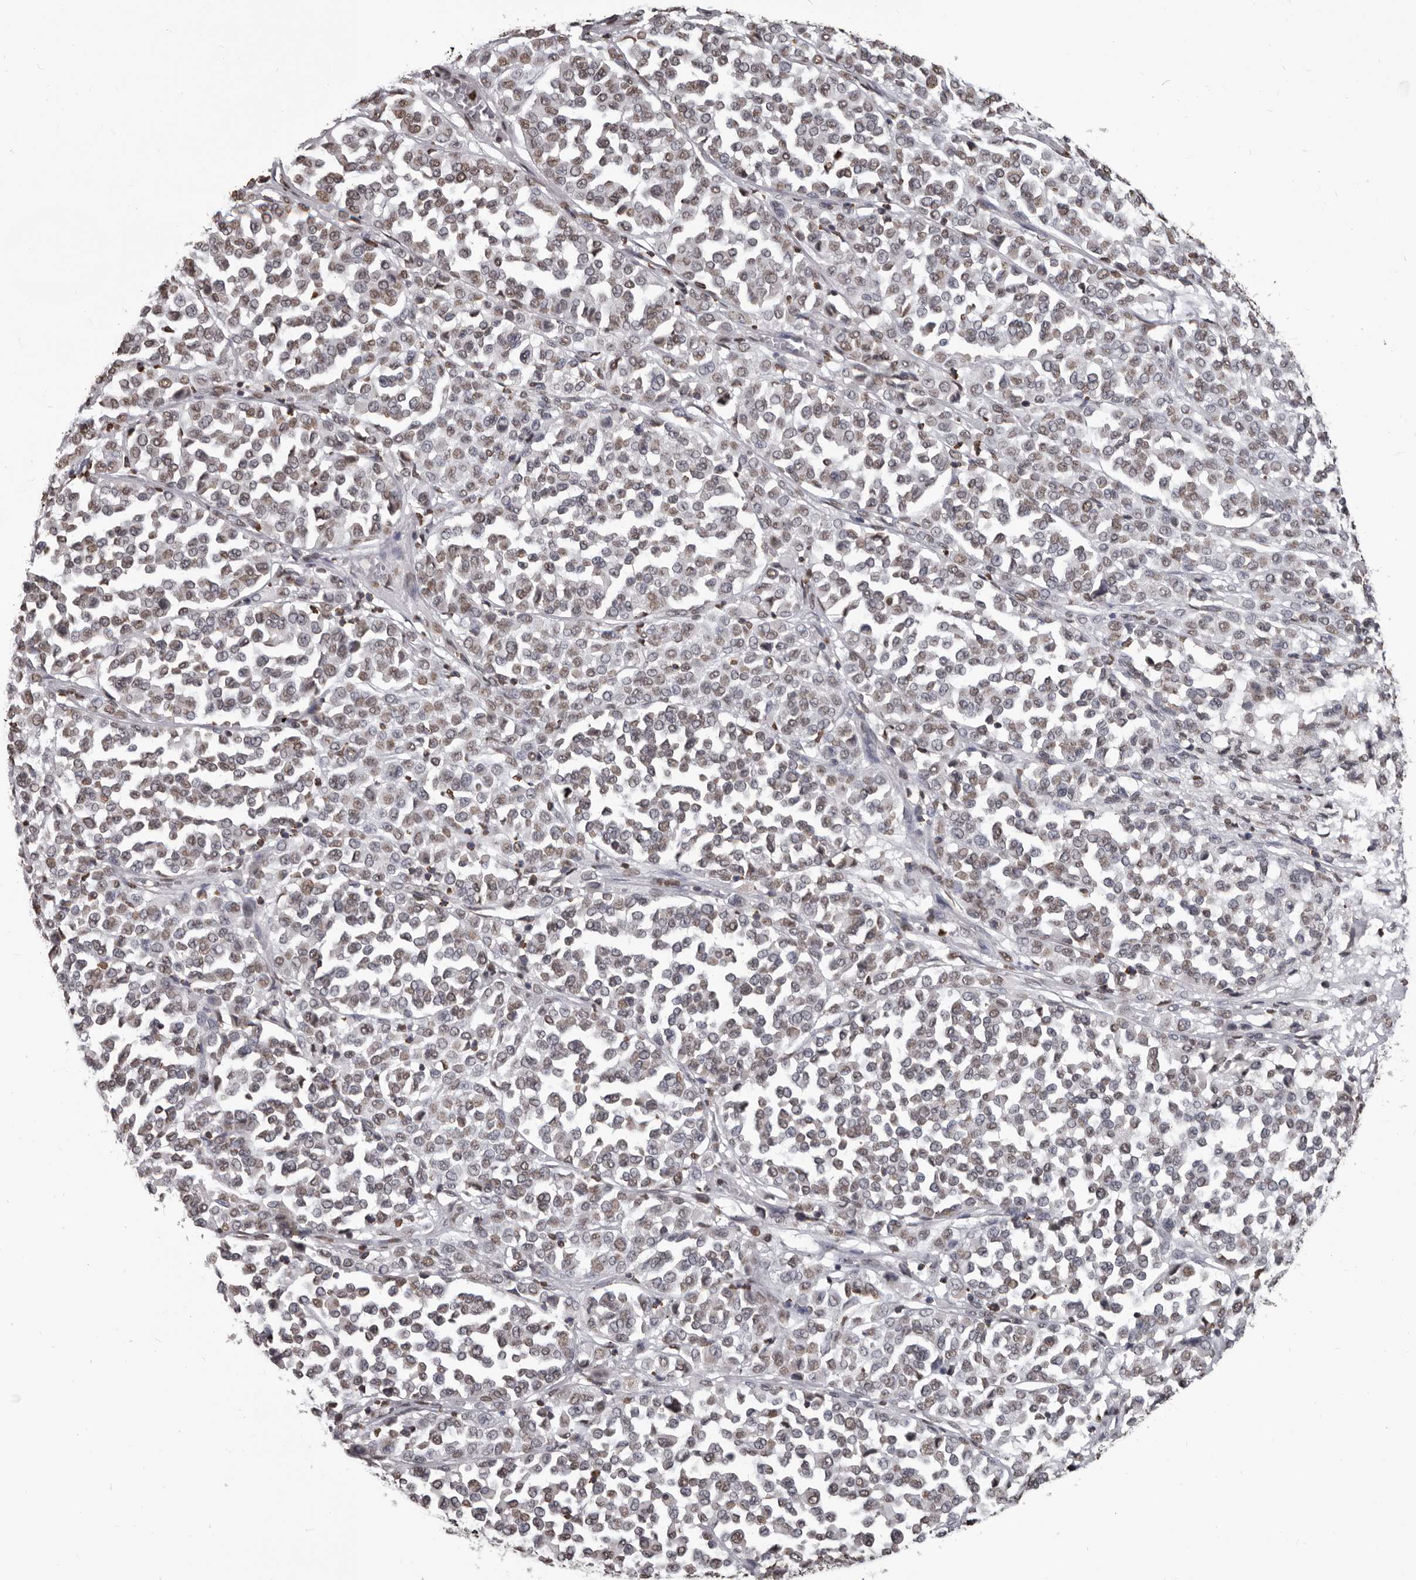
{"staining": {"intensity": "moderate", "quantity": ">75%", "location": "nuclear"}, "tissue": "melanoma", "cell_type": "Tumor cells", "image_type": "cancer", "snomed": [{"axis": "morphology", "description": "Malignant melanoma, Metastatic site"}, {"axis": "topography", "description": "Pancreas"}], "caption": "Immunohistochemical staining of human malignant melanoma (metastatic site) displays medium levels of moderate nuclear protein staining in about >75% of tumor cells.", "gene": "AHR", "patient": {"sex": "female", "age": 30}}